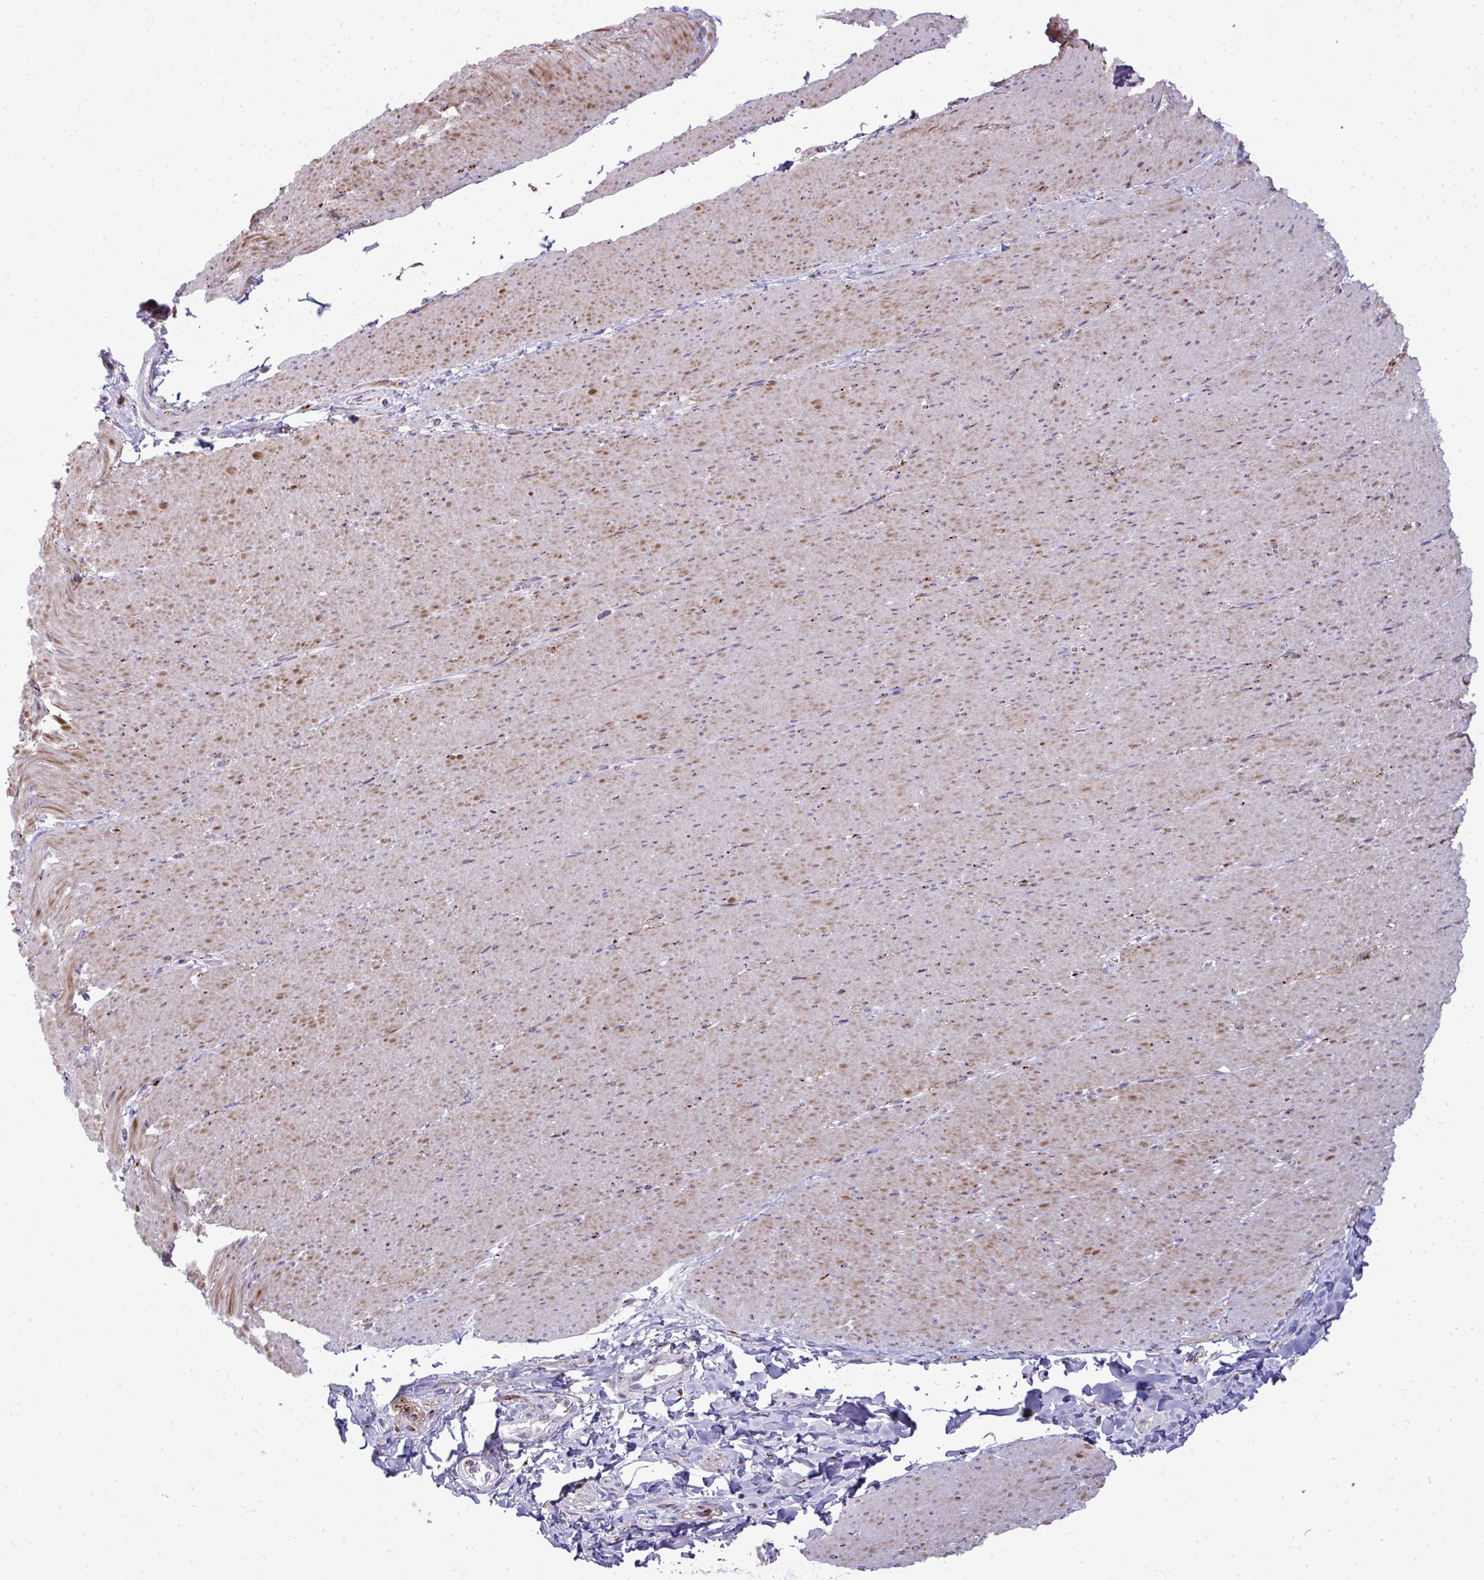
{"staining": {"intensity": "weak", "quantity": "25%-75%", "location": "cytoplasmic/membranous"}, "tissue": "smooth muscle", "cell_type": "Smooth muscle cells", "image_type": "normal", "snomed": [{"axis": "morphology", "description": "Normal tissue, NOS"}, {"axis": "topography", "description": "Smooth muscle"}, {"axis": "topography", "description": "Rectum"}], "caption": "Smooth muscle stained for a protein (brown) exhibits weak cytoplasmic/membranous positive positivity in approximately 25%-75% of smooth muscle cells.", "gene": "DTX4", "patient": {"sex": "male", "age": 53}}